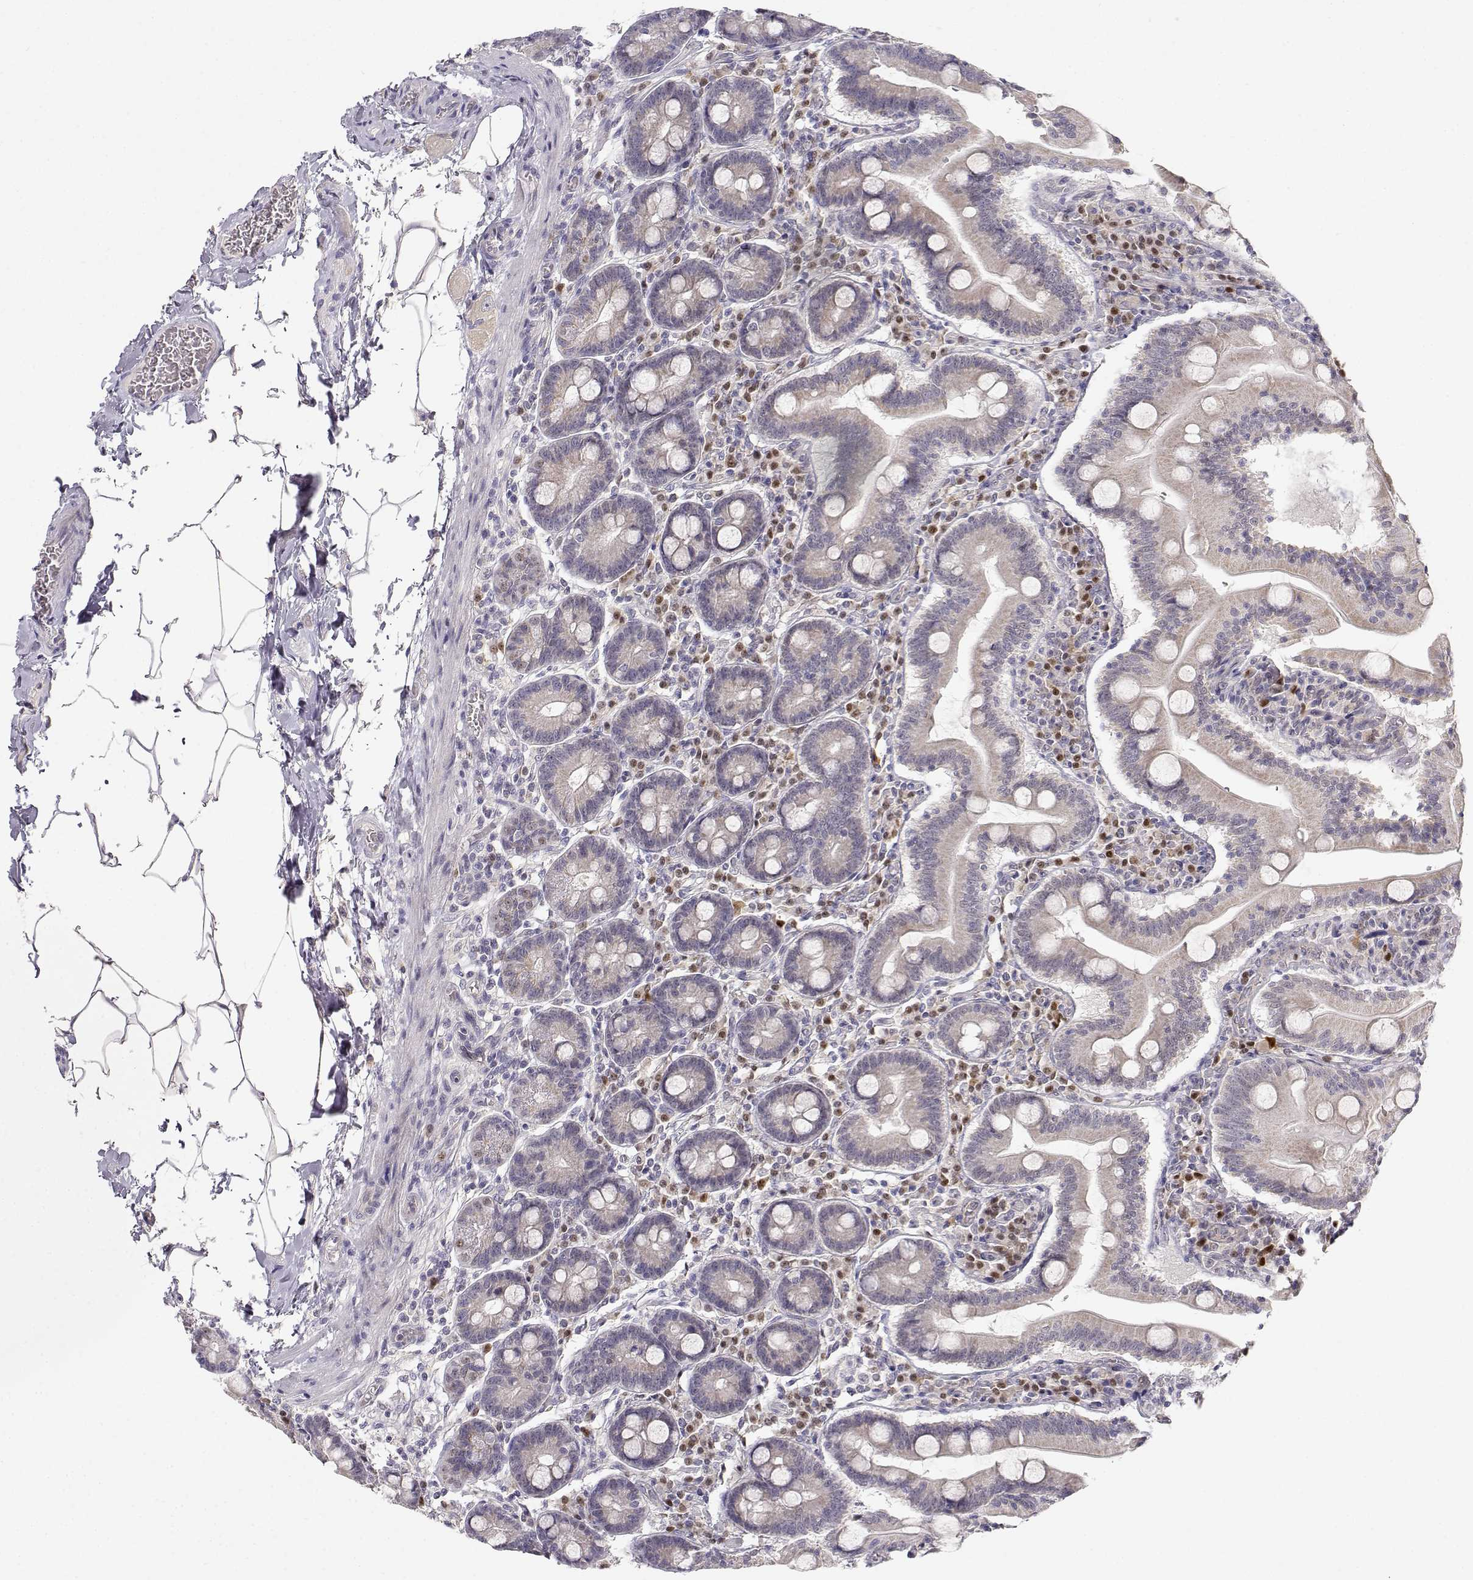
{"staining": {"intensity": "weak", "quantity": "<25%", "location": "cytoplasmic/membranous"}, "tissue": "small intestine", "cell_type": "Glandular cells", "image_type": "normal", "snomed": [{"axis": "morphology", "description": "Normal tissue, NOS"}, {"axis": "topography", "description": "Small intestine"}], "caption": "Micrograph shows no protein expression in glandular cells of unremarkable small intestine.", "gene": "EAF2", "patient": {"sex": "male", "age": 37}}